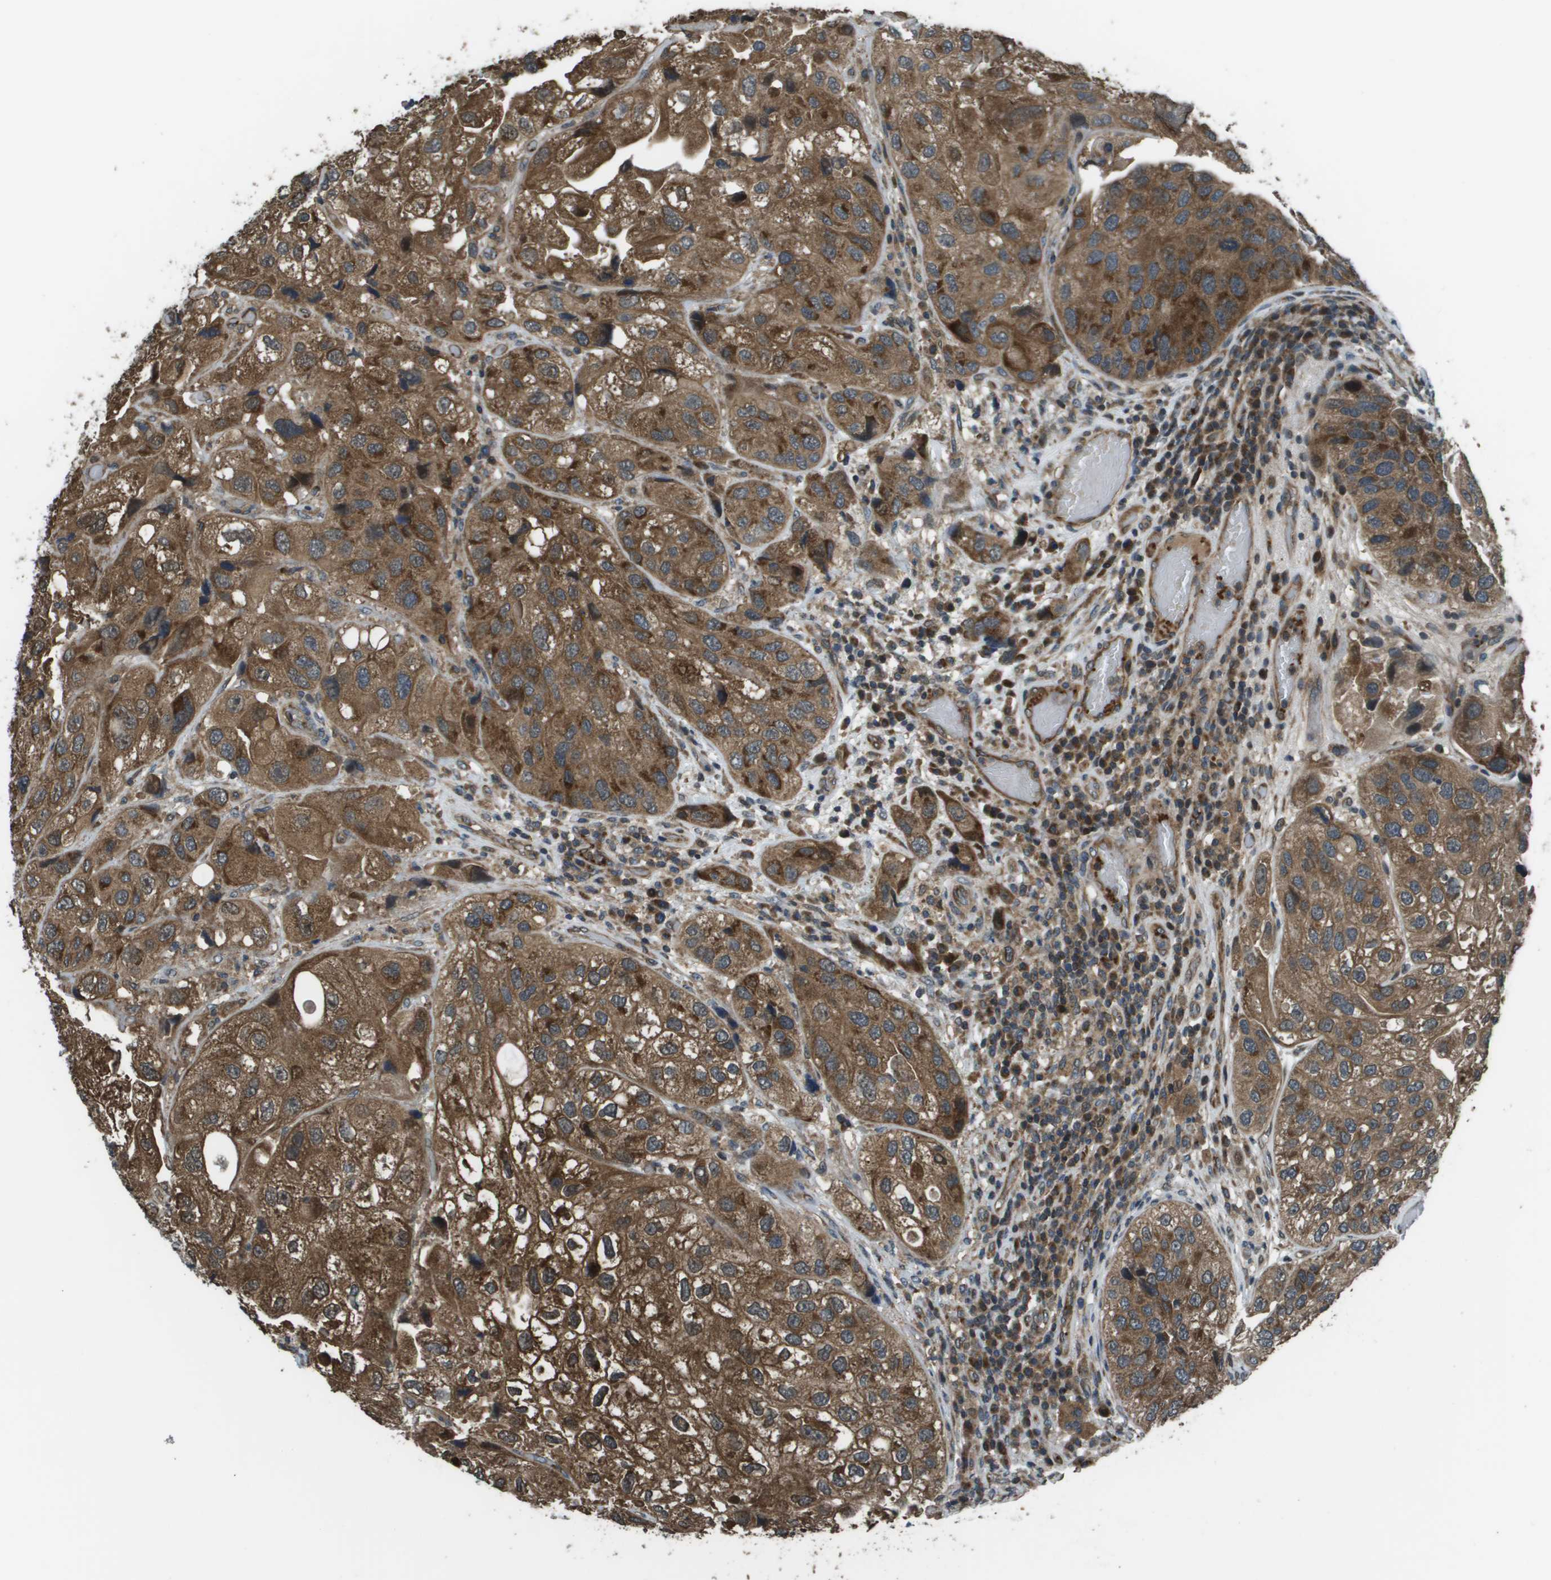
{"staining": {"intensity": "strong", "quantity": ">75%", "location": "cytoplasmic/membranous"}, "tissue": "urothelial cancer", "cell_type": "Tumor cells", "image_type": "cancer", "snomed": [{"axis": "morphology", "description": "Urothelial carcinoma, High grade"}, {"axis": "topography", "description": "Urinary bladder"}], "caption": "Immunohistochemical staining of high-grade urothelial carcinoma exhibits strong cytoplasmic/membranous protein positivity in approximately >75% of tumor cells.", "gene": "PLPBP", "patient": {"sex": "female", "age": 64}}